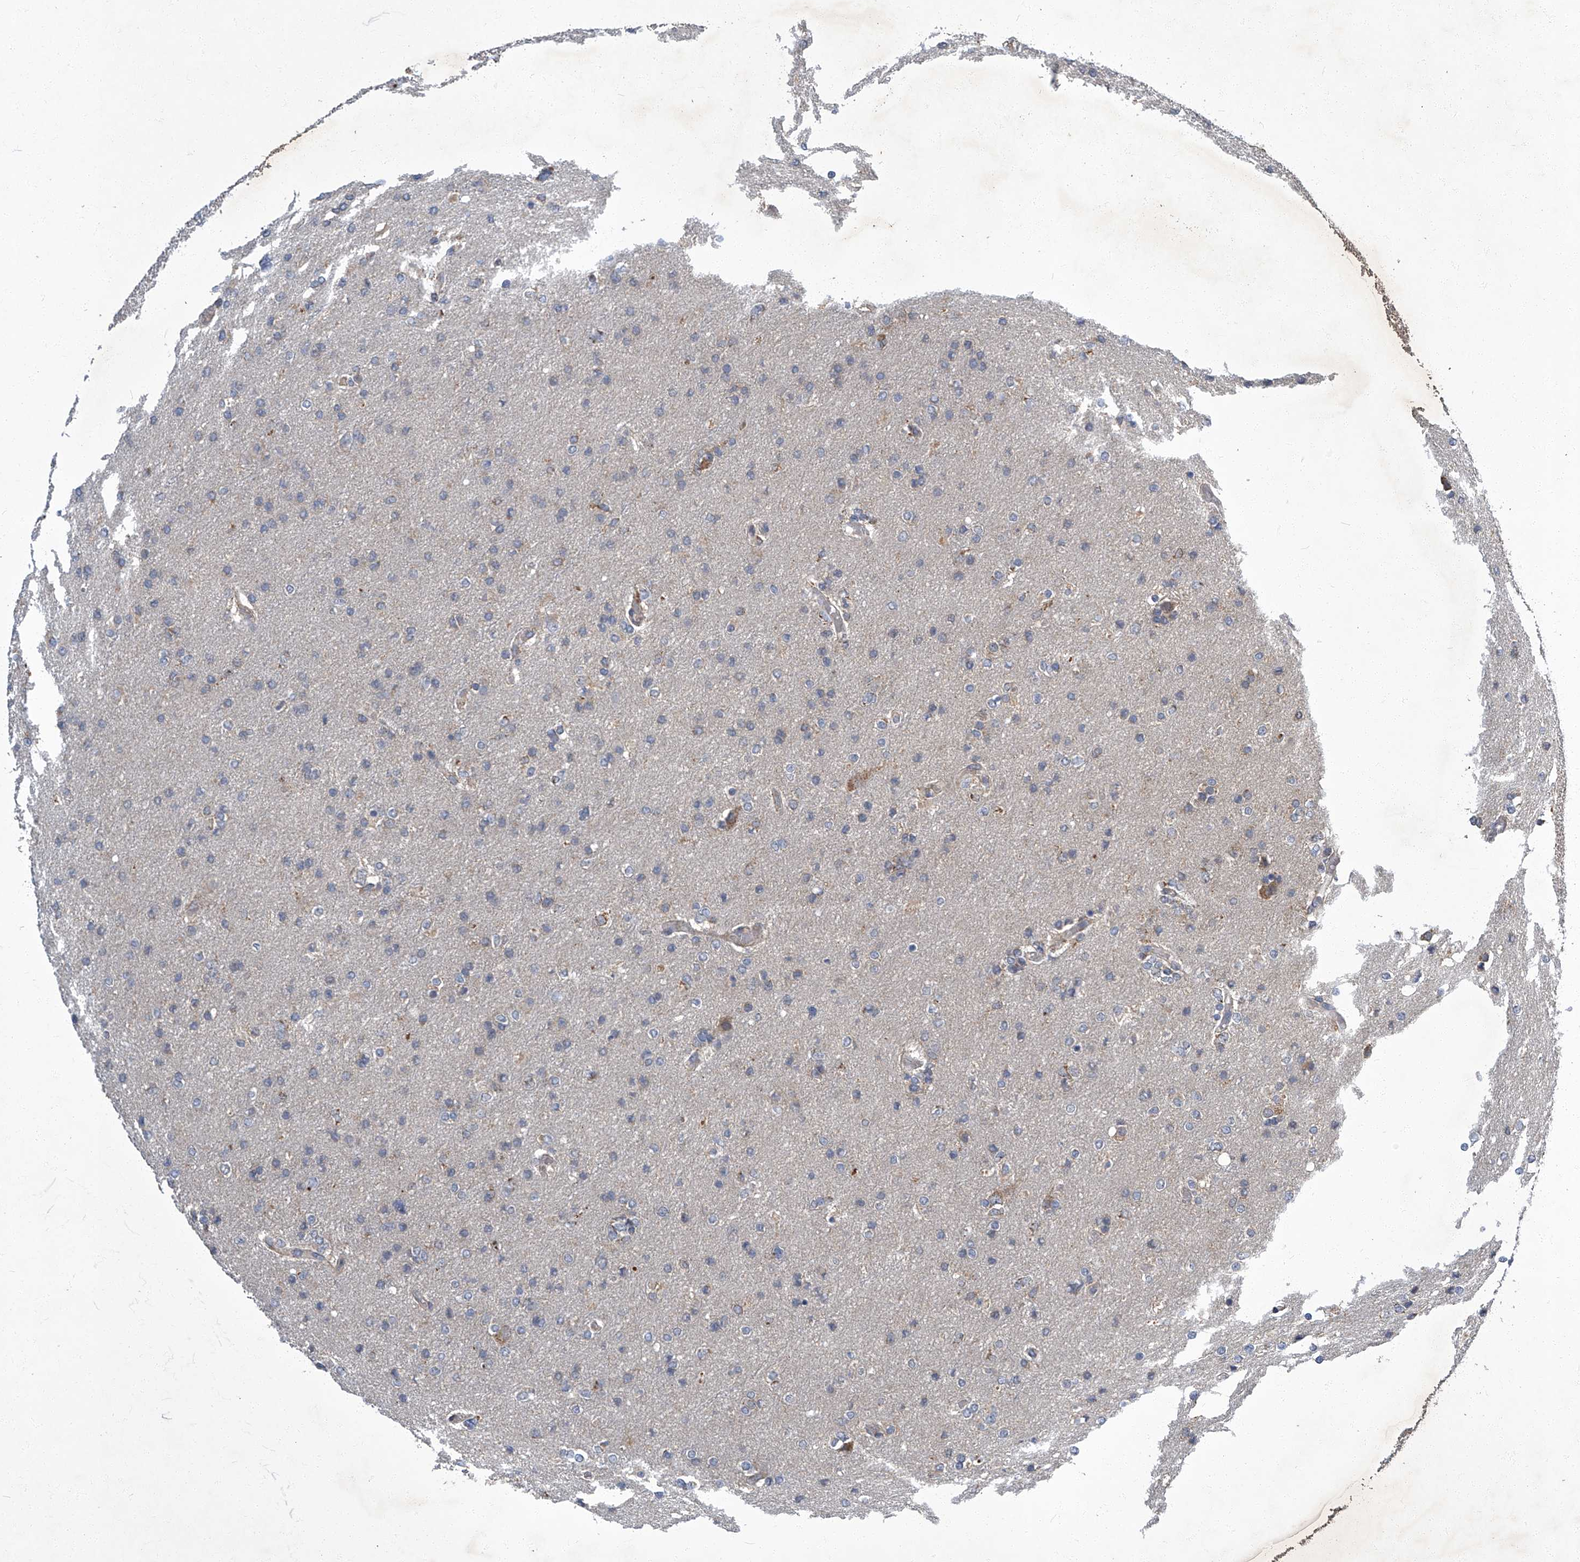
{"staining": {"intensity": "negative", "quantity": "none", "location": "none"}, "tissue": "glioma", "cell_type": "Tumor cells", "image_type": "cancer", "snomed": [{"axis": "morphology", "description": "Glioma, malignant, High grade"}, {"axis": "topography", "description": "Cerebral cortex"}], "caption": "A photomicrograph of malignant high-grade glioma stained for a protein demonstrates no brown staining in tumor cells. (Stains: DAB IHC with hematoxylin counter stain, Microscopy: brightfield microscopy at high magnification).", "gene": "TNFRSF13B", "patient": {"sex": "female", "age": 36}}